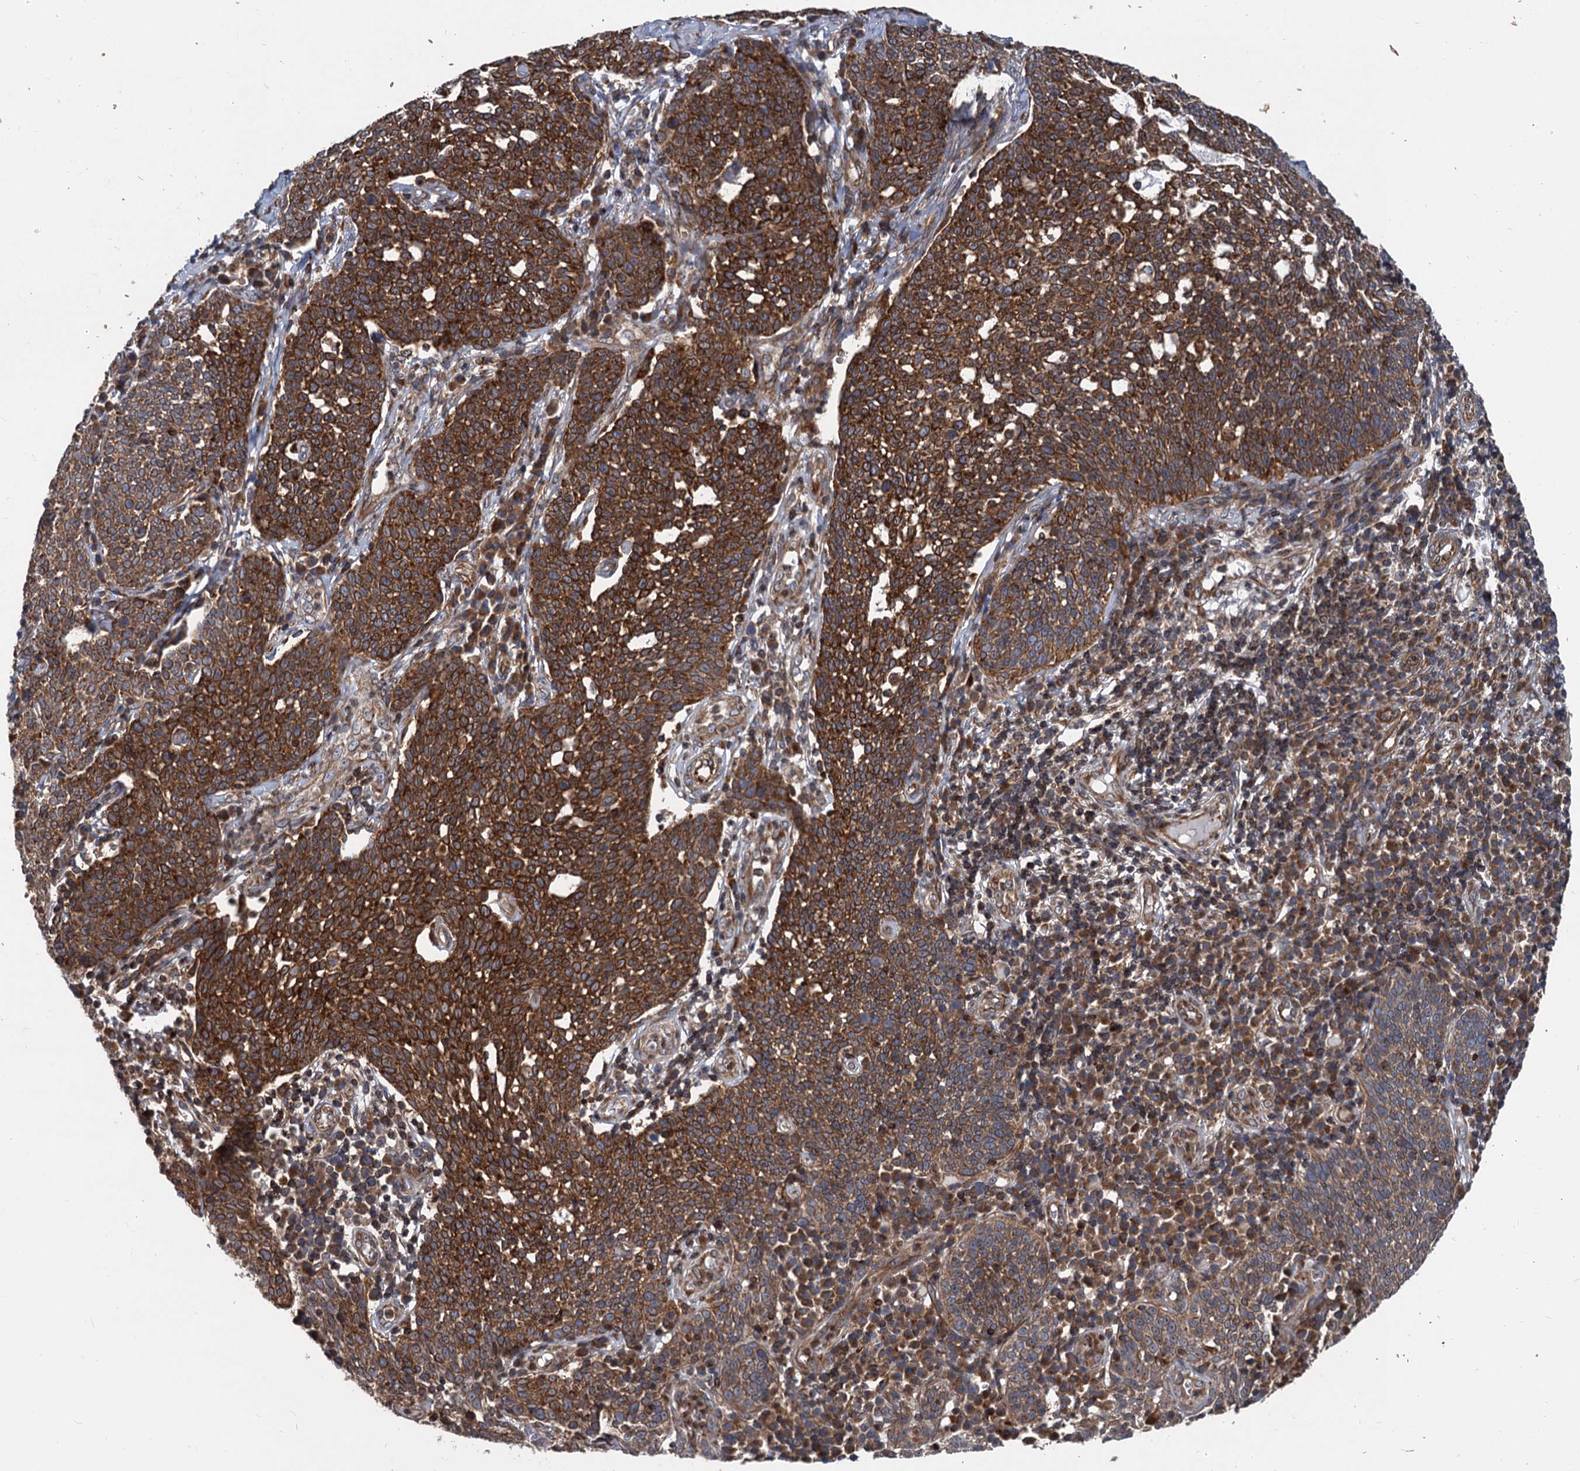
{"staining": {"intensity": "strong", "quantity": ">75%", "location": "cytoplasmic/membranous"}, "tissue": "cervical cancer", "cell_type": "Tumor cells", "image_type": "cancer", "snomed": [{"axis": "morphology", "description": "Squamous cell carcinoma, NOS"}, {"axis": "topography", "description": "Cervix"}], "caption": "Immunohistochemistry (DAB) staining of cervical cancer (squamous cell carcinoma) displays strong cytoplasmic/membranous protein positivity in approximately >75% of tumor cells. (DAB (3,3'-diaminobenzidine) IHC with brightfield microscopy, high magnification).", "gene": "STIM1", "patient": {"sex": "female", "age": 34}}